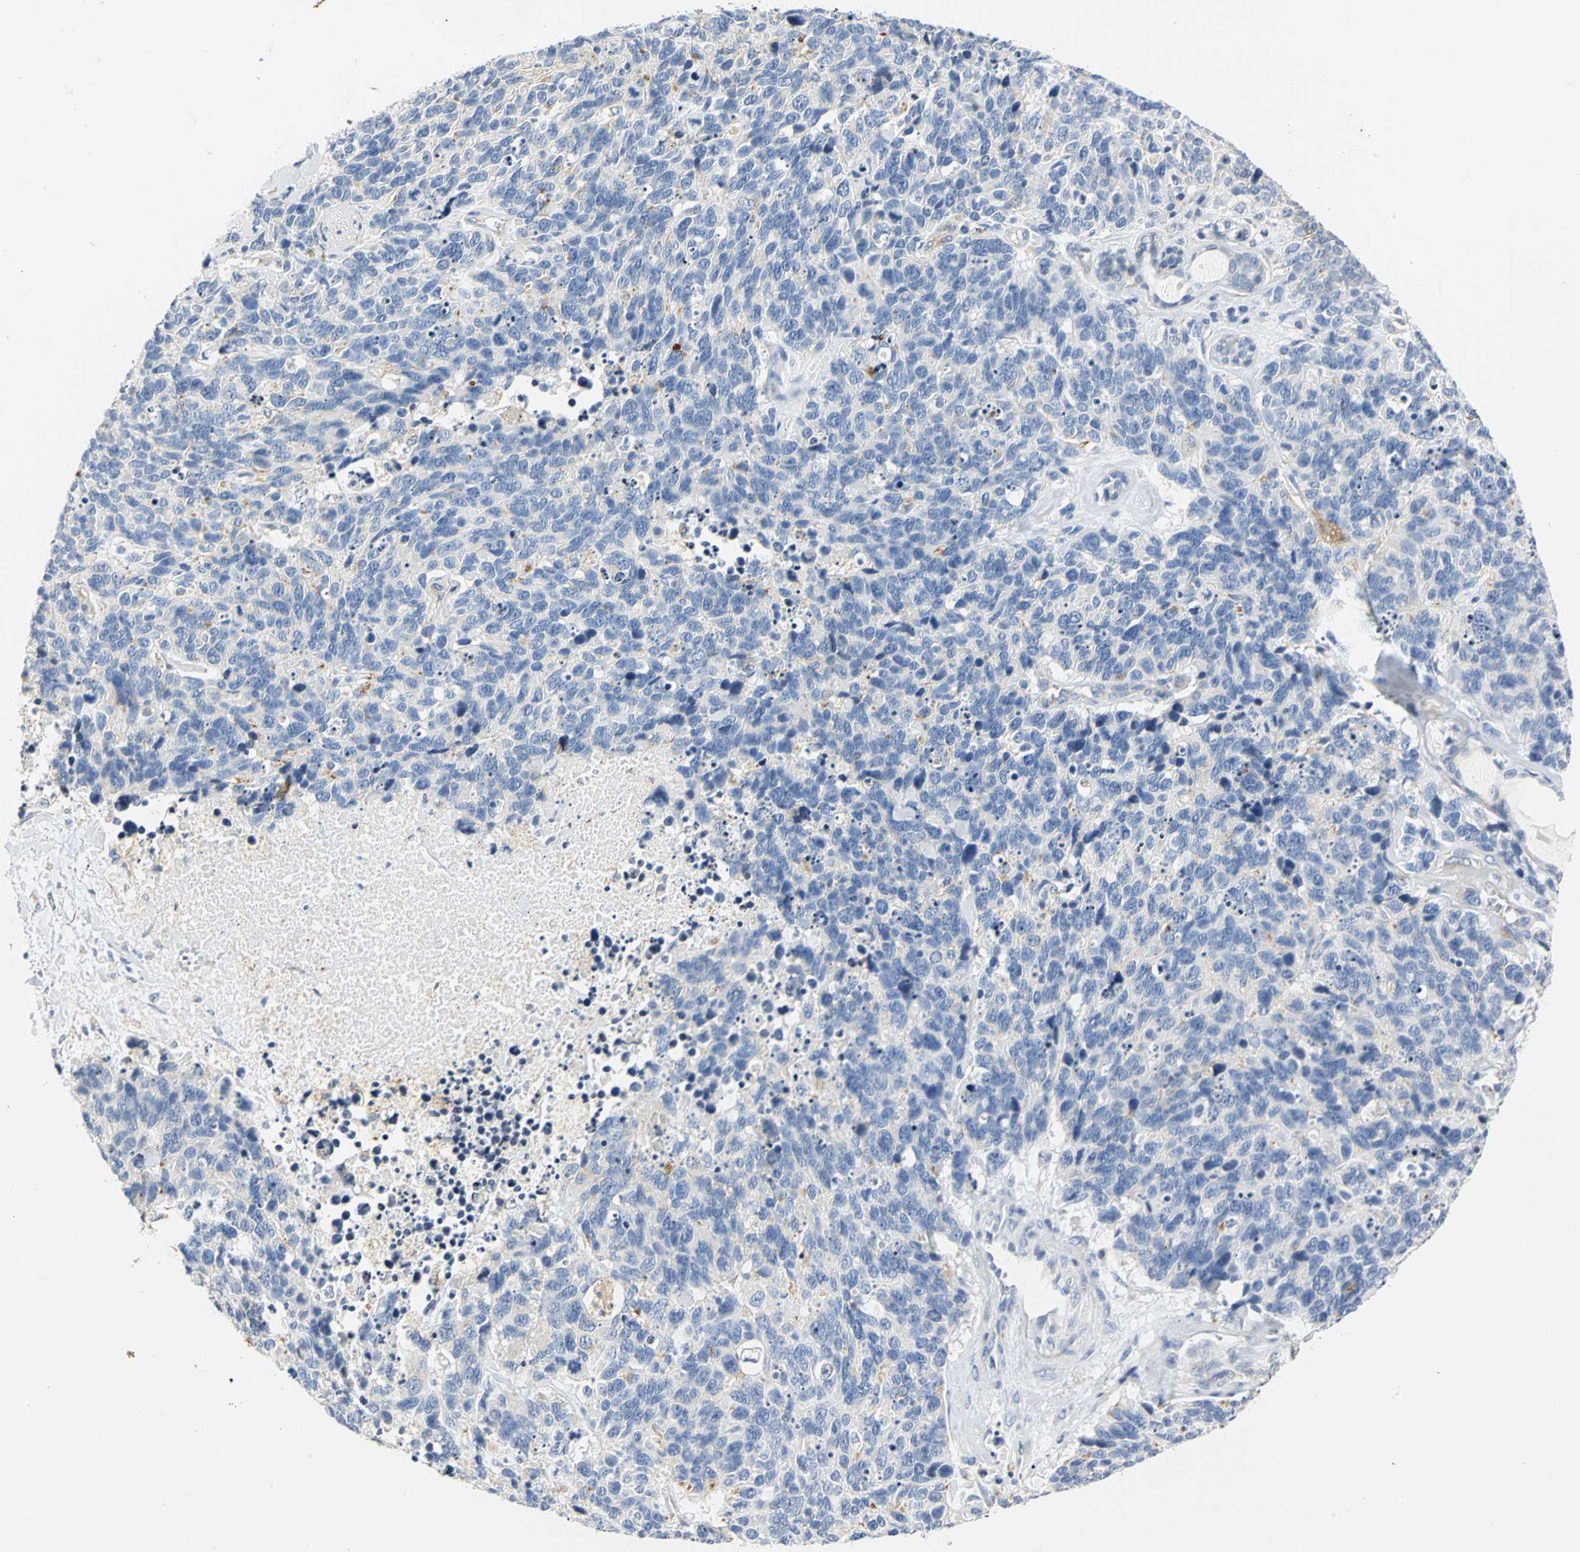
{"staining": {"intensity": "negative", "quantity": "none", "location": "none"}, "tissue": "lung cancer", "cell_type": "Tumor cells", "image_type": "cancer", "snomed": [{"axis": "morphology", "description": "Neoplasm, malignant, NOS"}, {"axis": "topography", "description": "Lung"}], "caption": "Human lung malignant neoplasm stained for a protein using IHC reveals no staining in tumor cells.", "gene": "GNRH2", "patient": {"sex": "female", "age": 58}}